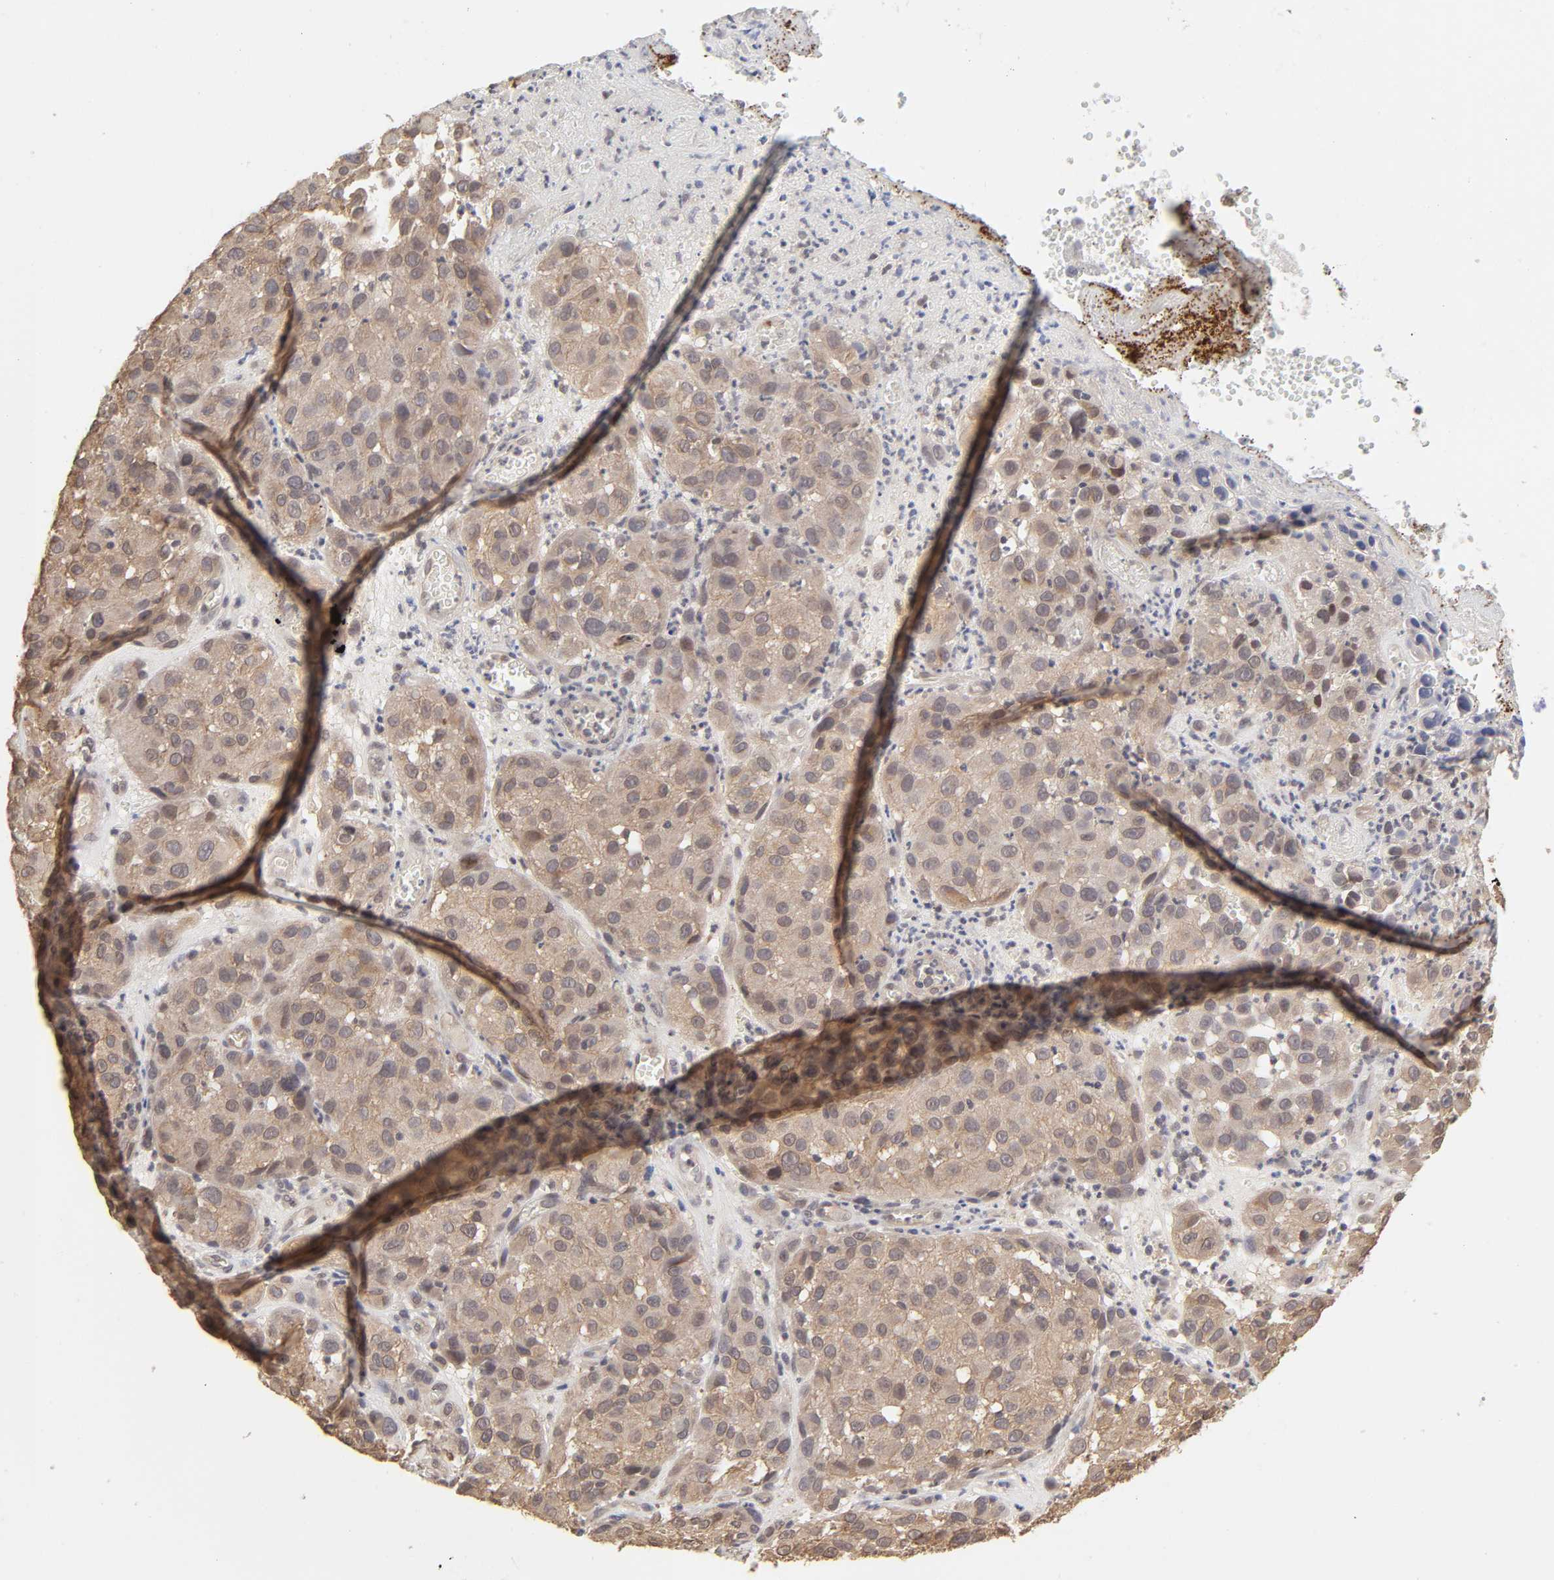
{"staining": {"intensity": "moderate", "quantity": ">75%", "location": "cytoplasmic/membranous"}, "tissue": "melanoma", "cell_type": "Tumor cells", "image_type": "cancer", "snomed": [{"axis": "morphology", "description": "Malignant melanoma, NOS"}, {"axis": "topography", "description": "Skin"}], "caption": "Tumor cells reveal medium levels of moderate cytoplasmic/membranous staining in approximately >75% of cells in human melanoma.", "gene": "MAPK1", "patient": {"sex": "female", "age": 21}}